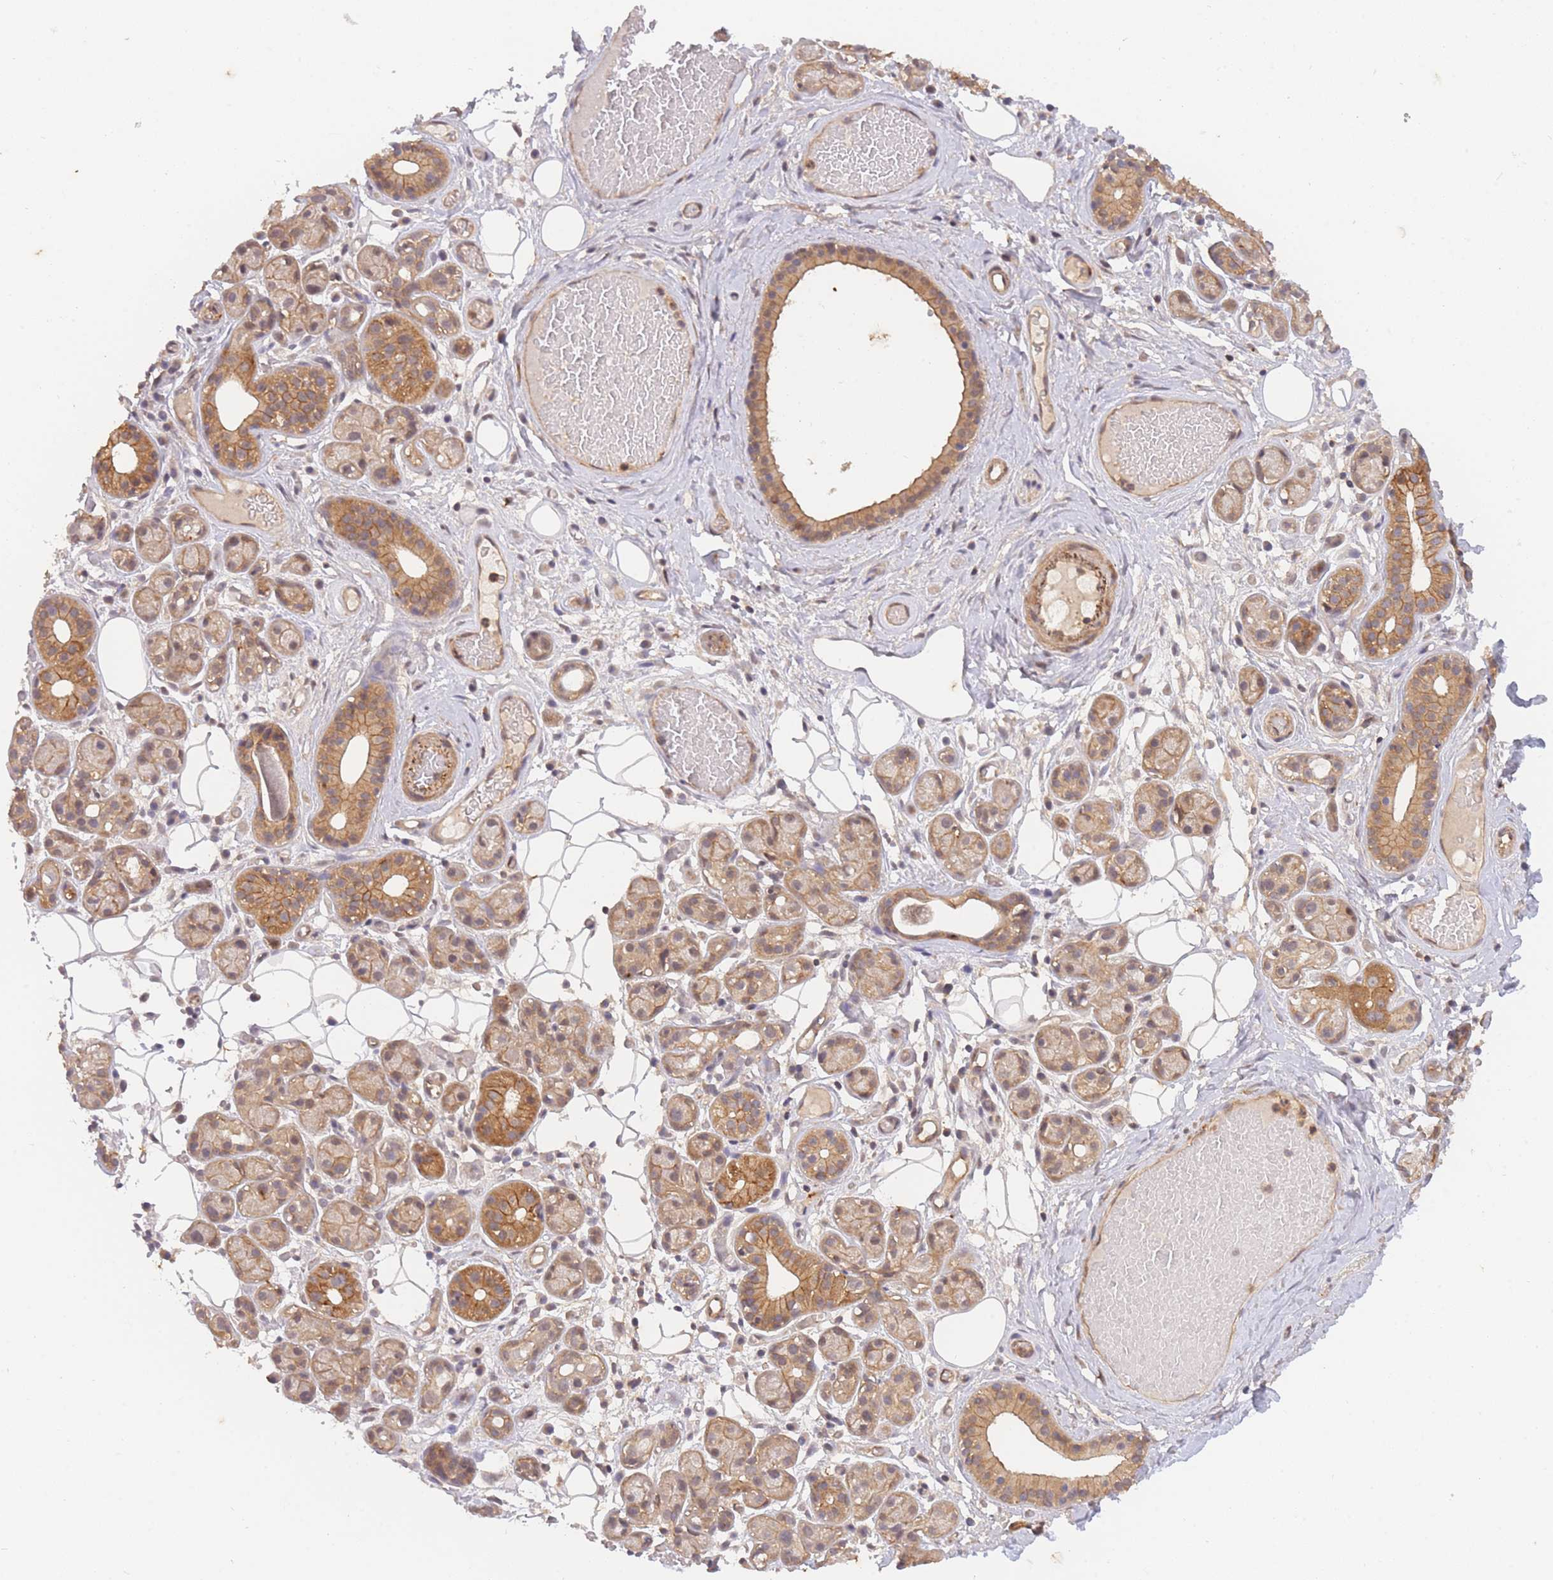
{"staining": {"intensity": "moderate", "quantity": ">75%", "location": "cytoplasmic/membranous"}, "tissue": "salivary gland", "cell_type": "Glandular cells", "image_type": "normal", "snomed": [{"axis": "morphology", "description": "Normal tissue, NOS"}, {"axis": "topography", "description": "Salivary gland"}], "caption": "DAB (3,3'-diaminobenzidine) immunohistochemical staining of benign salivary gland exhibits moderate cytoplasmic/membranous protein staining in approximately >75% of glandular cells.", "gene": "ST8SIA4", "patient": {"sex": "male", "age": 82}}